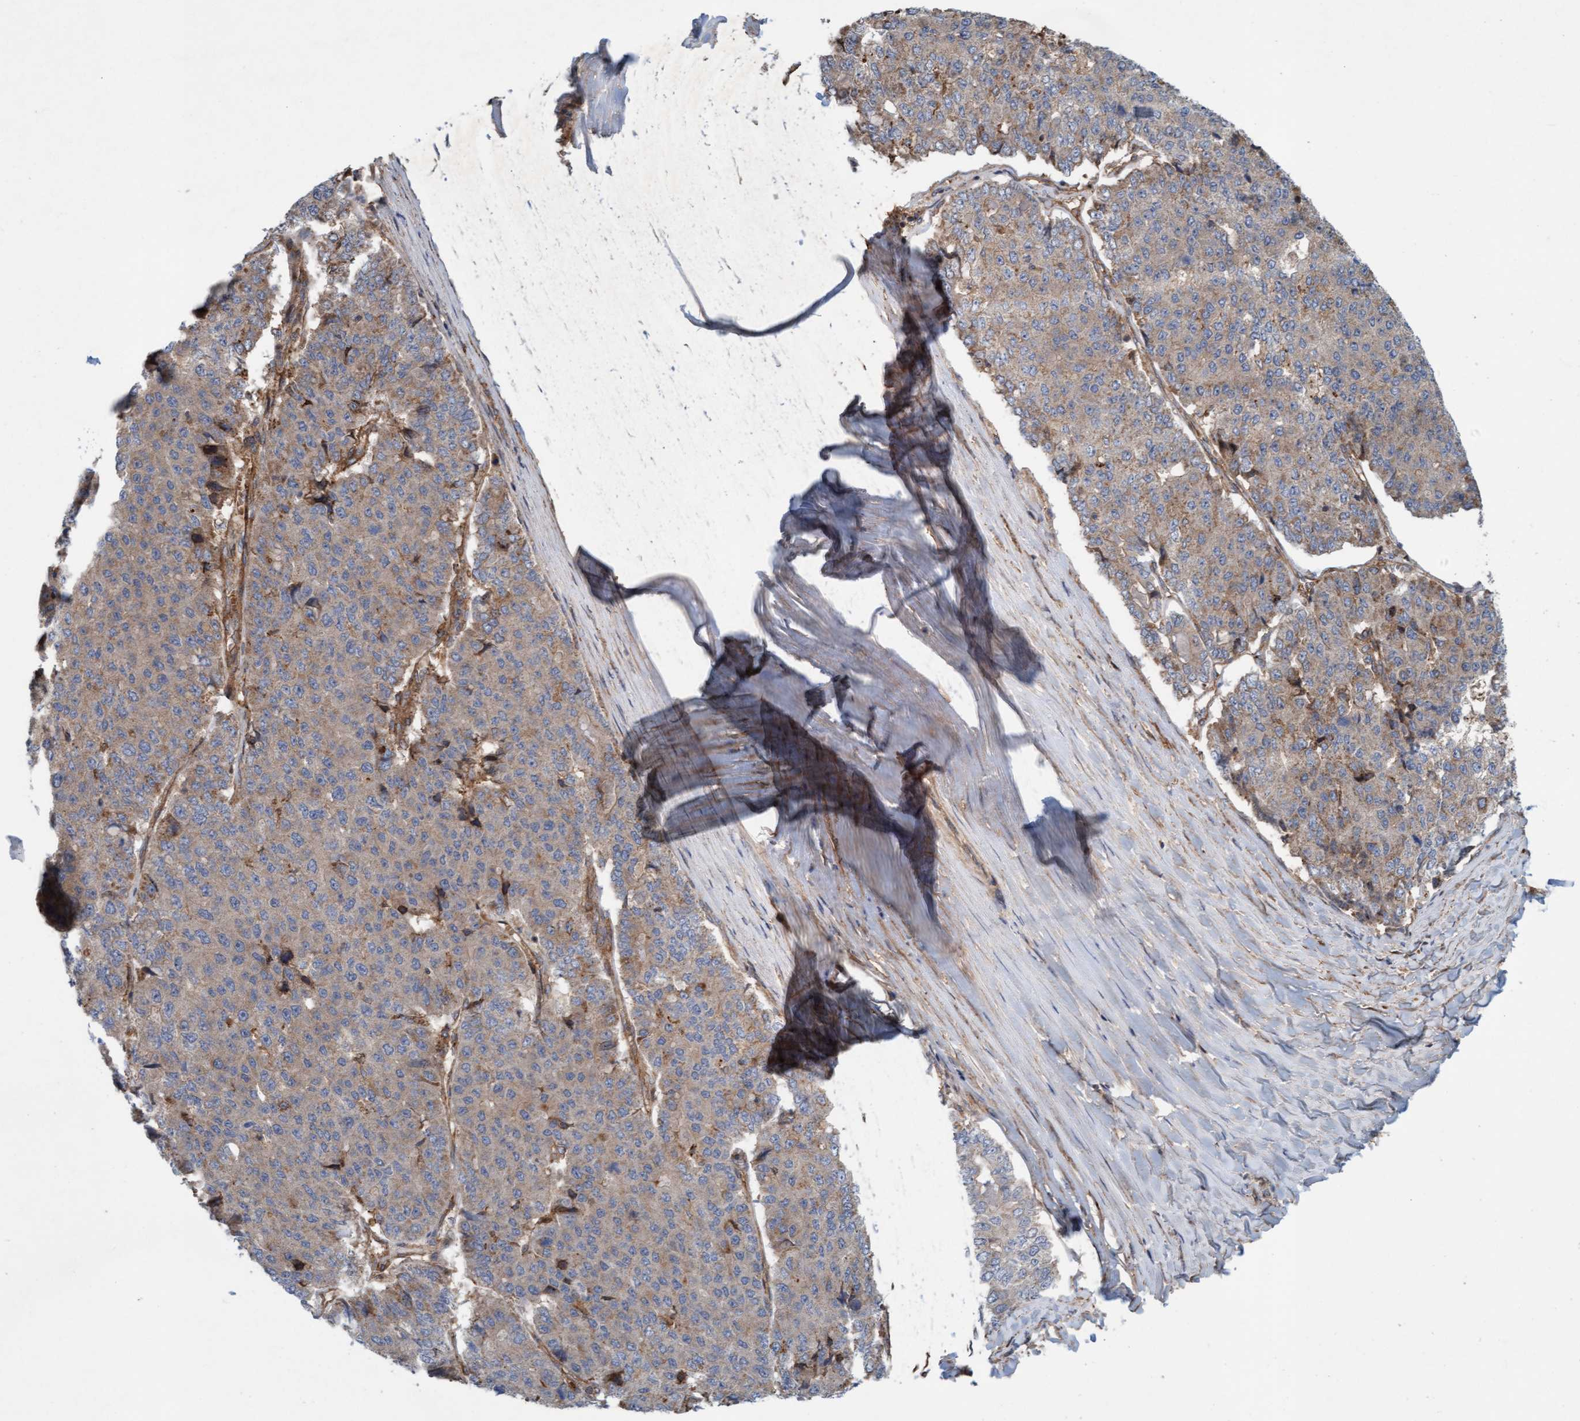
{"staining": {"intensity": "weak", "quantity": ">75%", "location": "cytoplasmic/membranous"}, "tissue": "pancreatic cancer", "cell_type": "Tumor cells", "image_type": "cancer", "snomed": [{"axis": "morphology", "description": "Adenocarcinoma, NOS"}, {"axis": "topography", "description": "Pancreas"}], "caption": "Pancreatic cancer stained with DAB (3,3'-diaminobenzidine) immunohistochemistry demonstrates low levels of weak cytoplasmic/membranous staining in about >75% of tumor cells. (brown staining indicates protein expression, while blue staining denotes nuclei).", "gene": "ERAL1", "patient": {"sex": "male", "age": 50}}